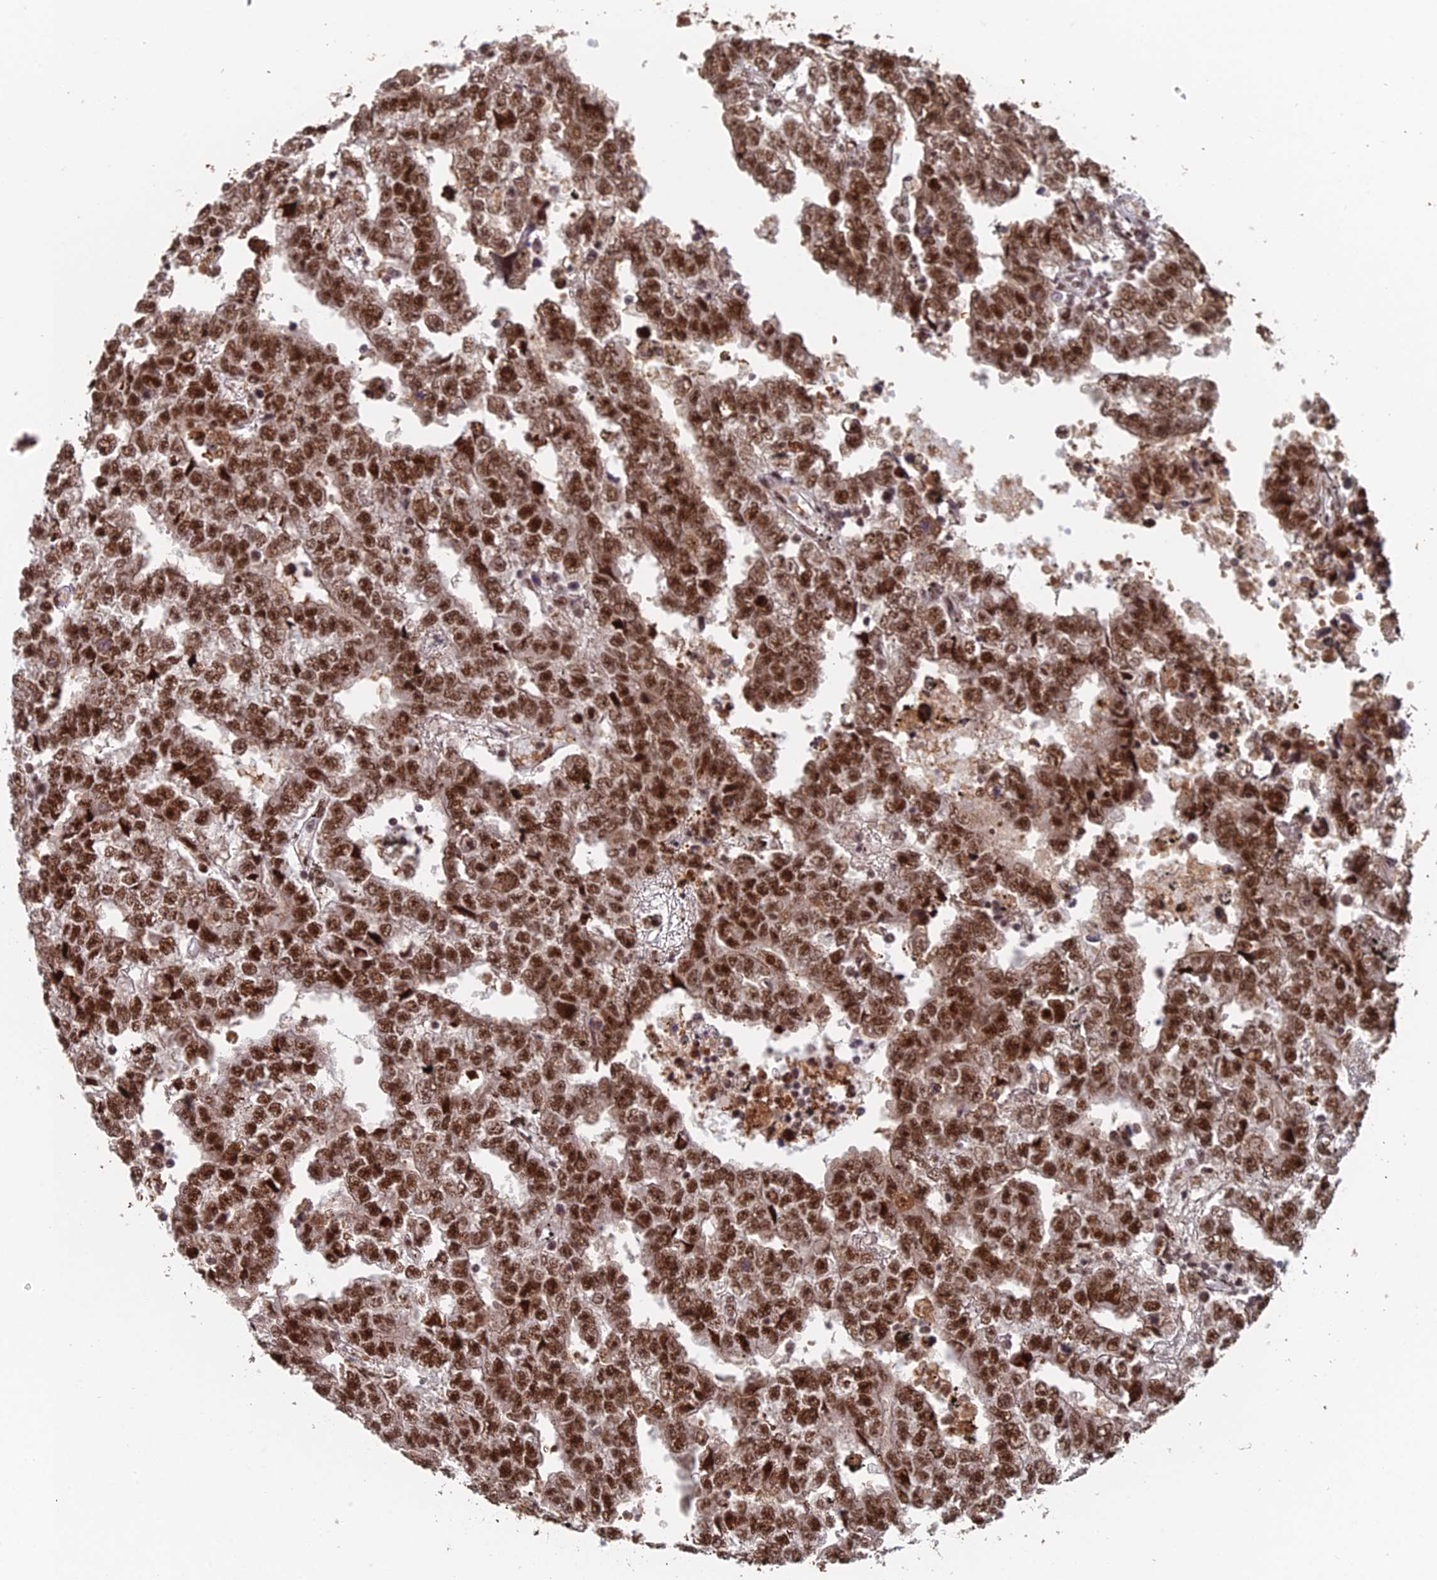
{"staining": {"intensity": "strong", "quantity": ">75%", "location": "nuclear"}, "tissue": "testis cancer", "cell_type": "Tumor cells", "image_type": "cancer", "snomed": [{"axis": "morphology", "description": "Carcinoma, Embryonal, NOS"}, {"axis": "topography", "description": "Testis"}], "caption": "Approximately >75% of tumor cells in human embryonal carcinoma (testis) display strong nuclear protein expression as visualized by brown immunohistochemical staining.", "gene": "SF3B3", "patient": {"sex": "male", "age": 25}}